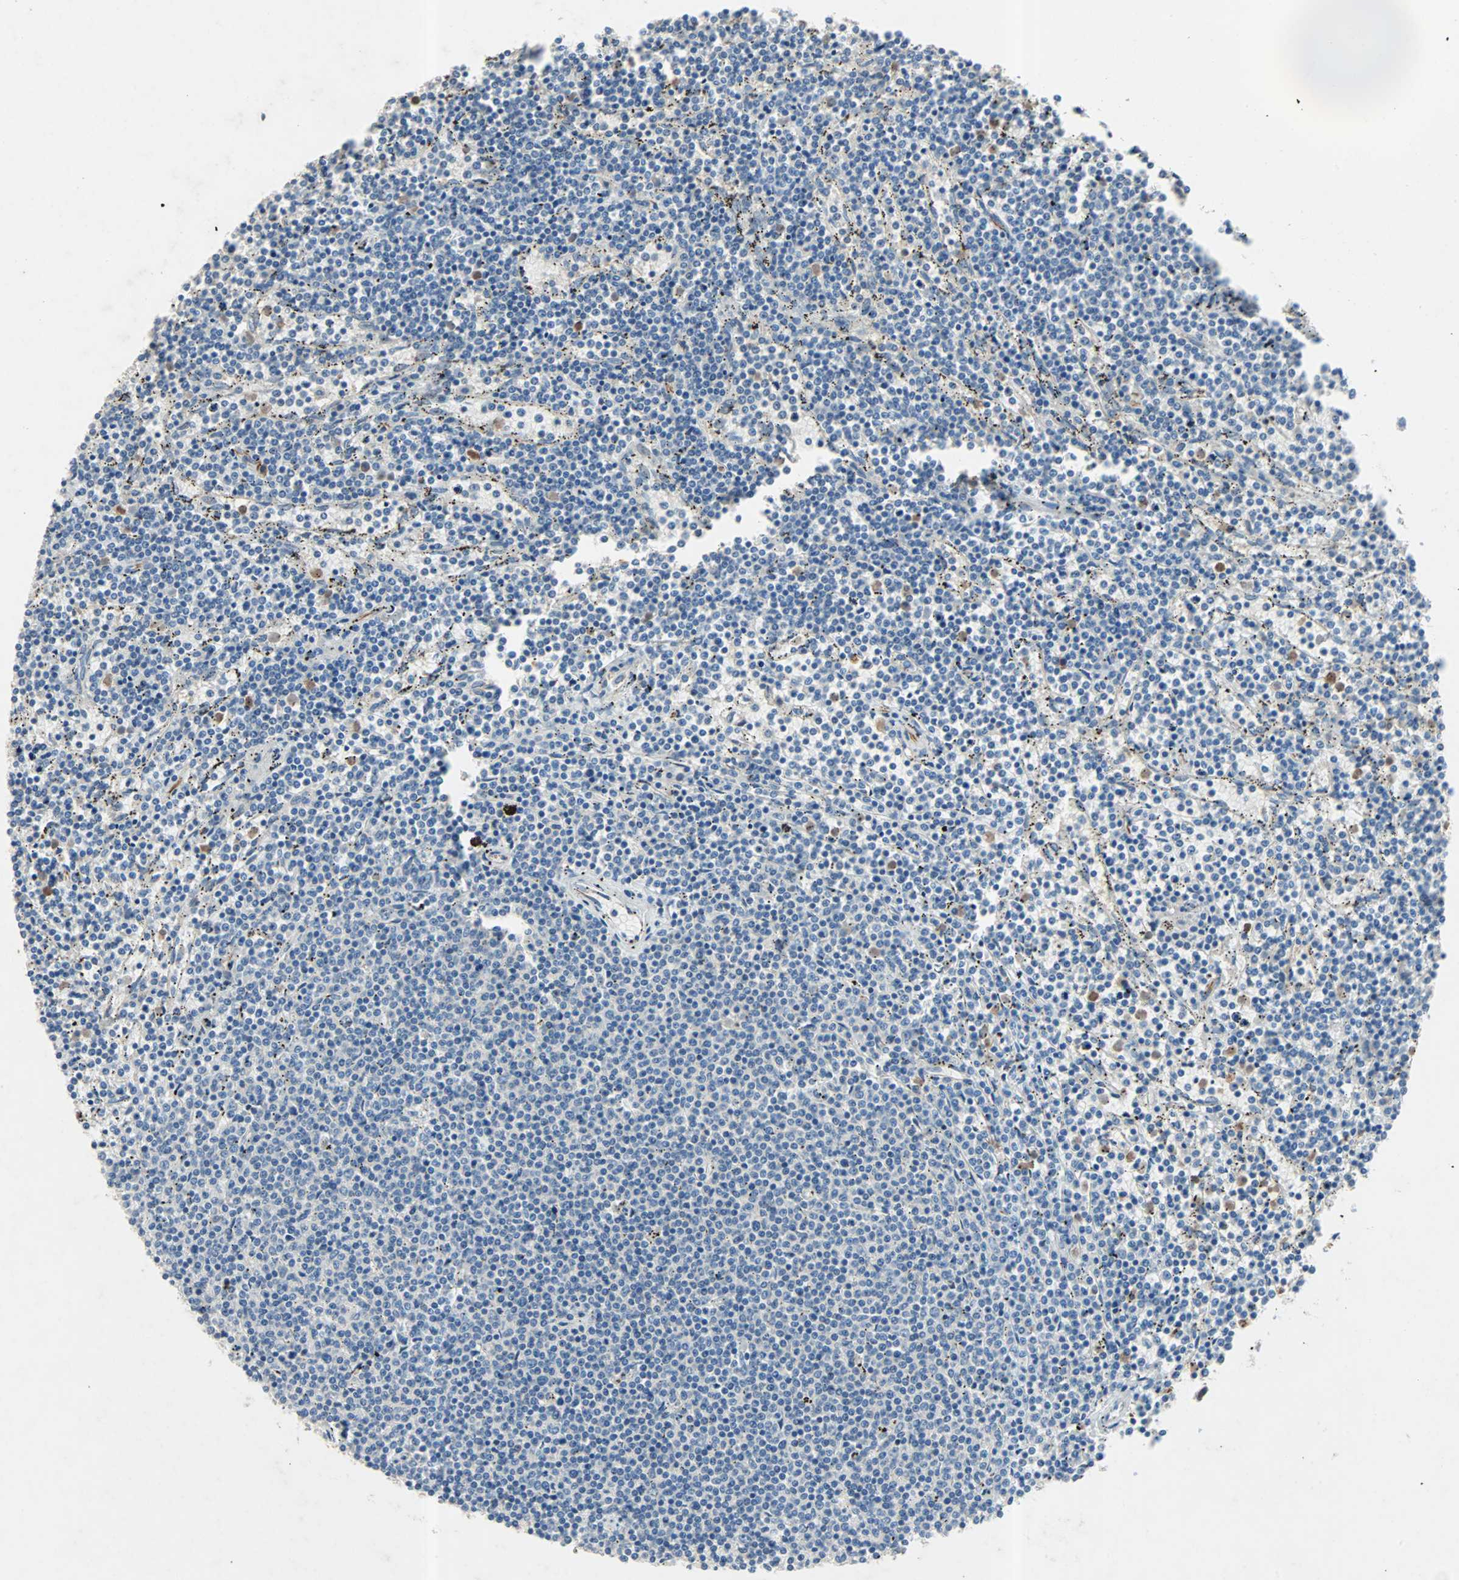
{"staining": {"intensity": "negative", "quantity": "none", "location": "none"}, "tissue": "lymphoma", "cell_type": "Tumor cells", "image_type": "cancer", "snomed": [{"axis": "morphology", "description": "Malignant lymphoma, non-Hodgkin's type, Low grade"}, {"axis": "topography", "description": "Spleen"}], "caption": "Immunohistochemistry (IHC) micrograph of lymphoma stained for a protein (brown), which displays no staining in tumor cells.", "gene": "PCDHB2", "patient": {"sex": "female", "age": 50}}